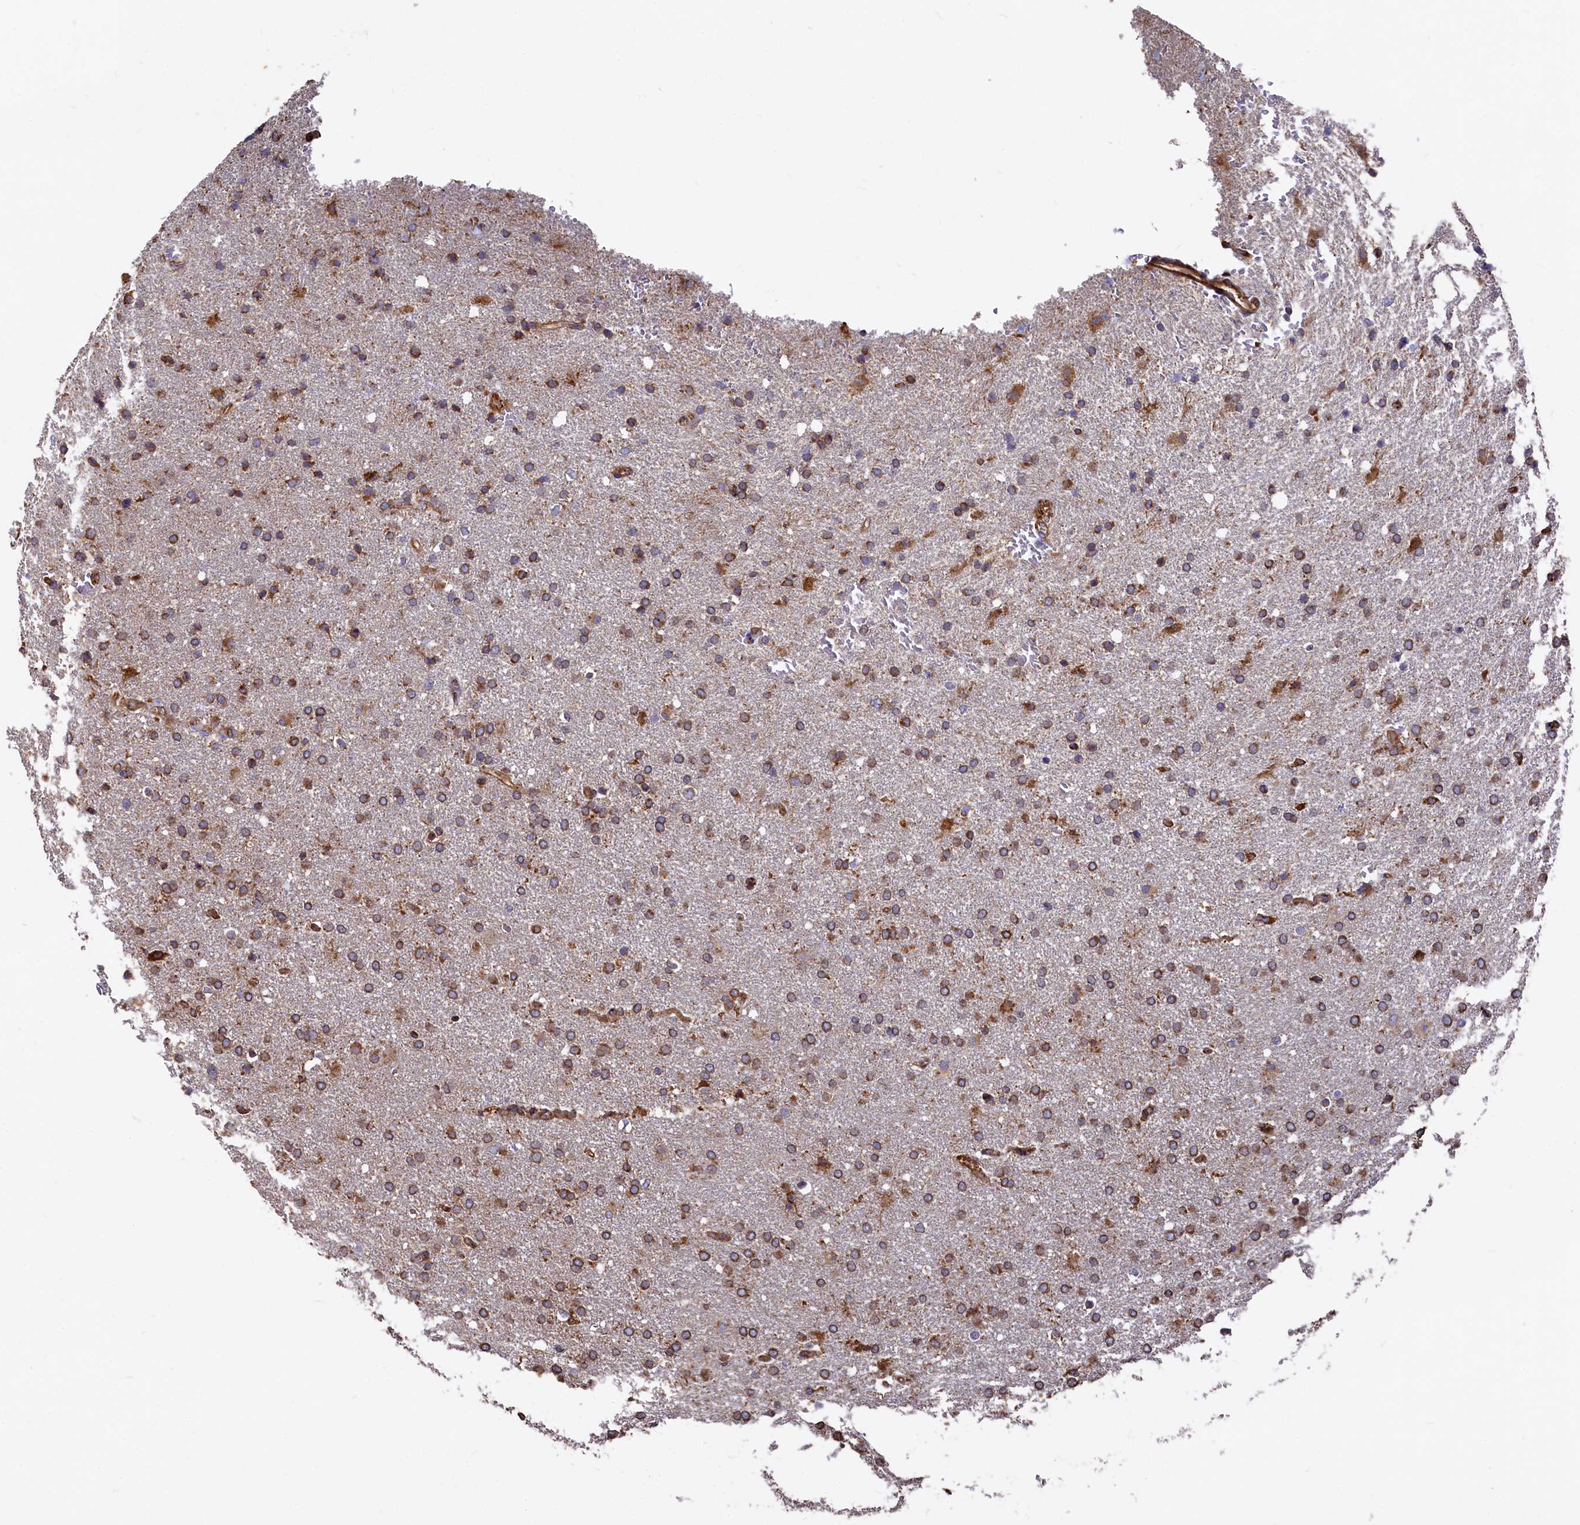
{"staining": {"intensity": "moderate", "quantity": ">75%", "location": "cytoplasmic/membranous"}, "tissue": "glioma", "cell_type": "Tumor cells", "image_type": "cancer", "snomed": [{"axis": "morphology", "description": "Glioma, malignant, High grade"}, {"axis": "topography", "description": "Brain"}], "caption": "Immunohistochemical staining of human malignant glioma (high-grade) reveals moderate cytoplasmic/membranous protein staining in about >75% of tumor cells. (DAB (3,3'-diaminobenzidine) IHC, brown staining for protein, blue staining for nuclei).", "gene": "NEURL1B", "patient": {"sex": "male", "age": 72}}